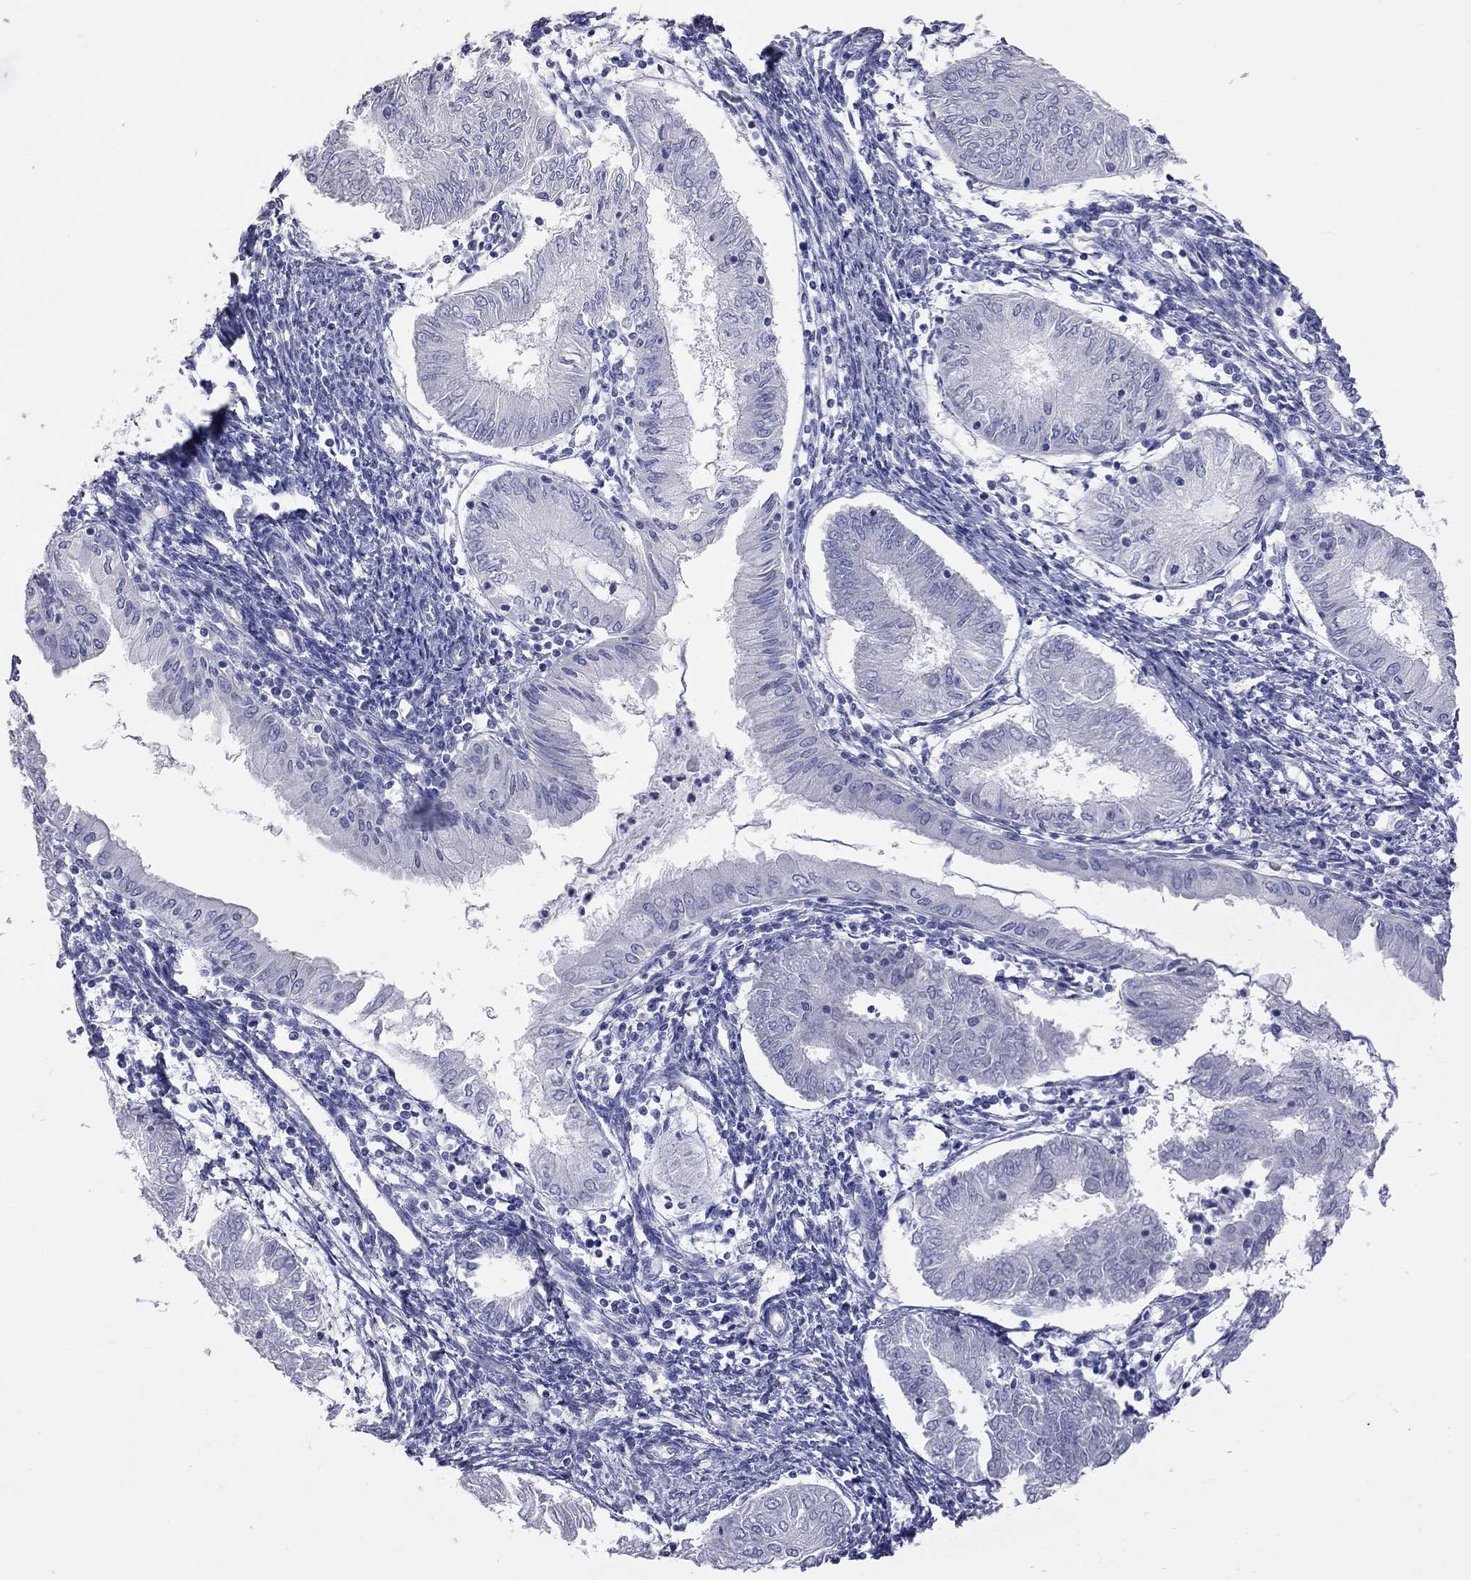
{"staining": {"intensity": "negative", "quantity": "none", "location": "none"}, "tissue": "endometrial cancer", "cell_type": "Tumor cells", "image_type": "cancer", "snomed": [{"axis": "morphology", "description": "Adenocarcinoma, NOS"}, {"axis": "topography", "description": "Endometrium"}], "caption": "High magnification brightfield microscopy of endometrial cancer stained with DAB (brown) and counterstained with hematoxylin (blue): tumor cells show no significant expression.", "gene": "KCND2", "patient": {"sex": "female", "age": 68}}